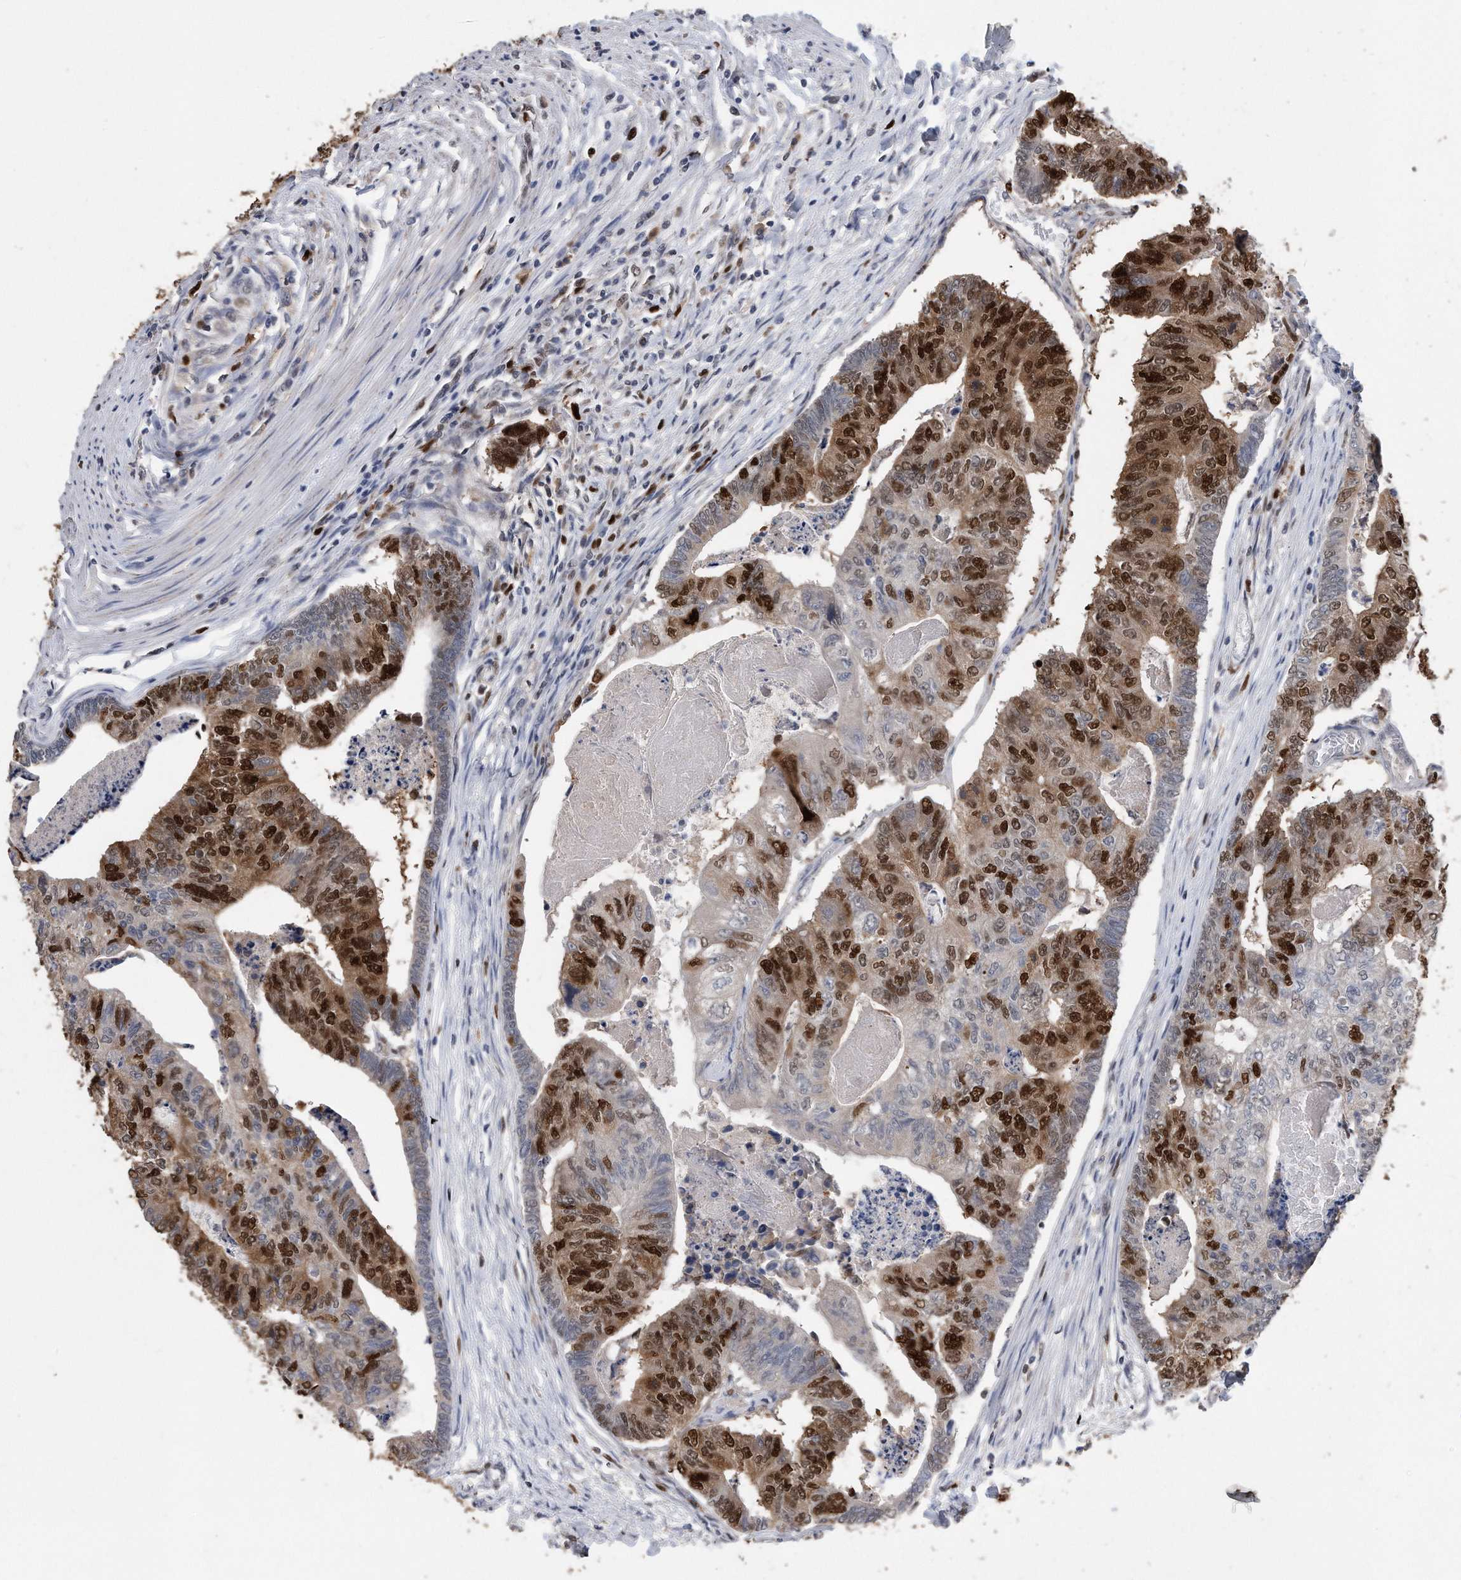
{"staining": {"intensity": "strong", "quantity": "25%-75%", "location": "nuclear"}, "tissue": "colorectal cancer", "cell_type": "Tumor cells", "image_type": "cancer", "snomed": [{"axis": "morphology", "description": "Adenocarcinoma, NOS"}, {"axis": "topography", "description": "Colon"}], "caption": "DAB immunohistochemical staining of colorectal cancer (adenocarcinoma) reveals strong nuclear protein expression in about 25%-75% of tumor cells.", "gene": "PCNA", "patient": {"sex": "female", "age": 67}}